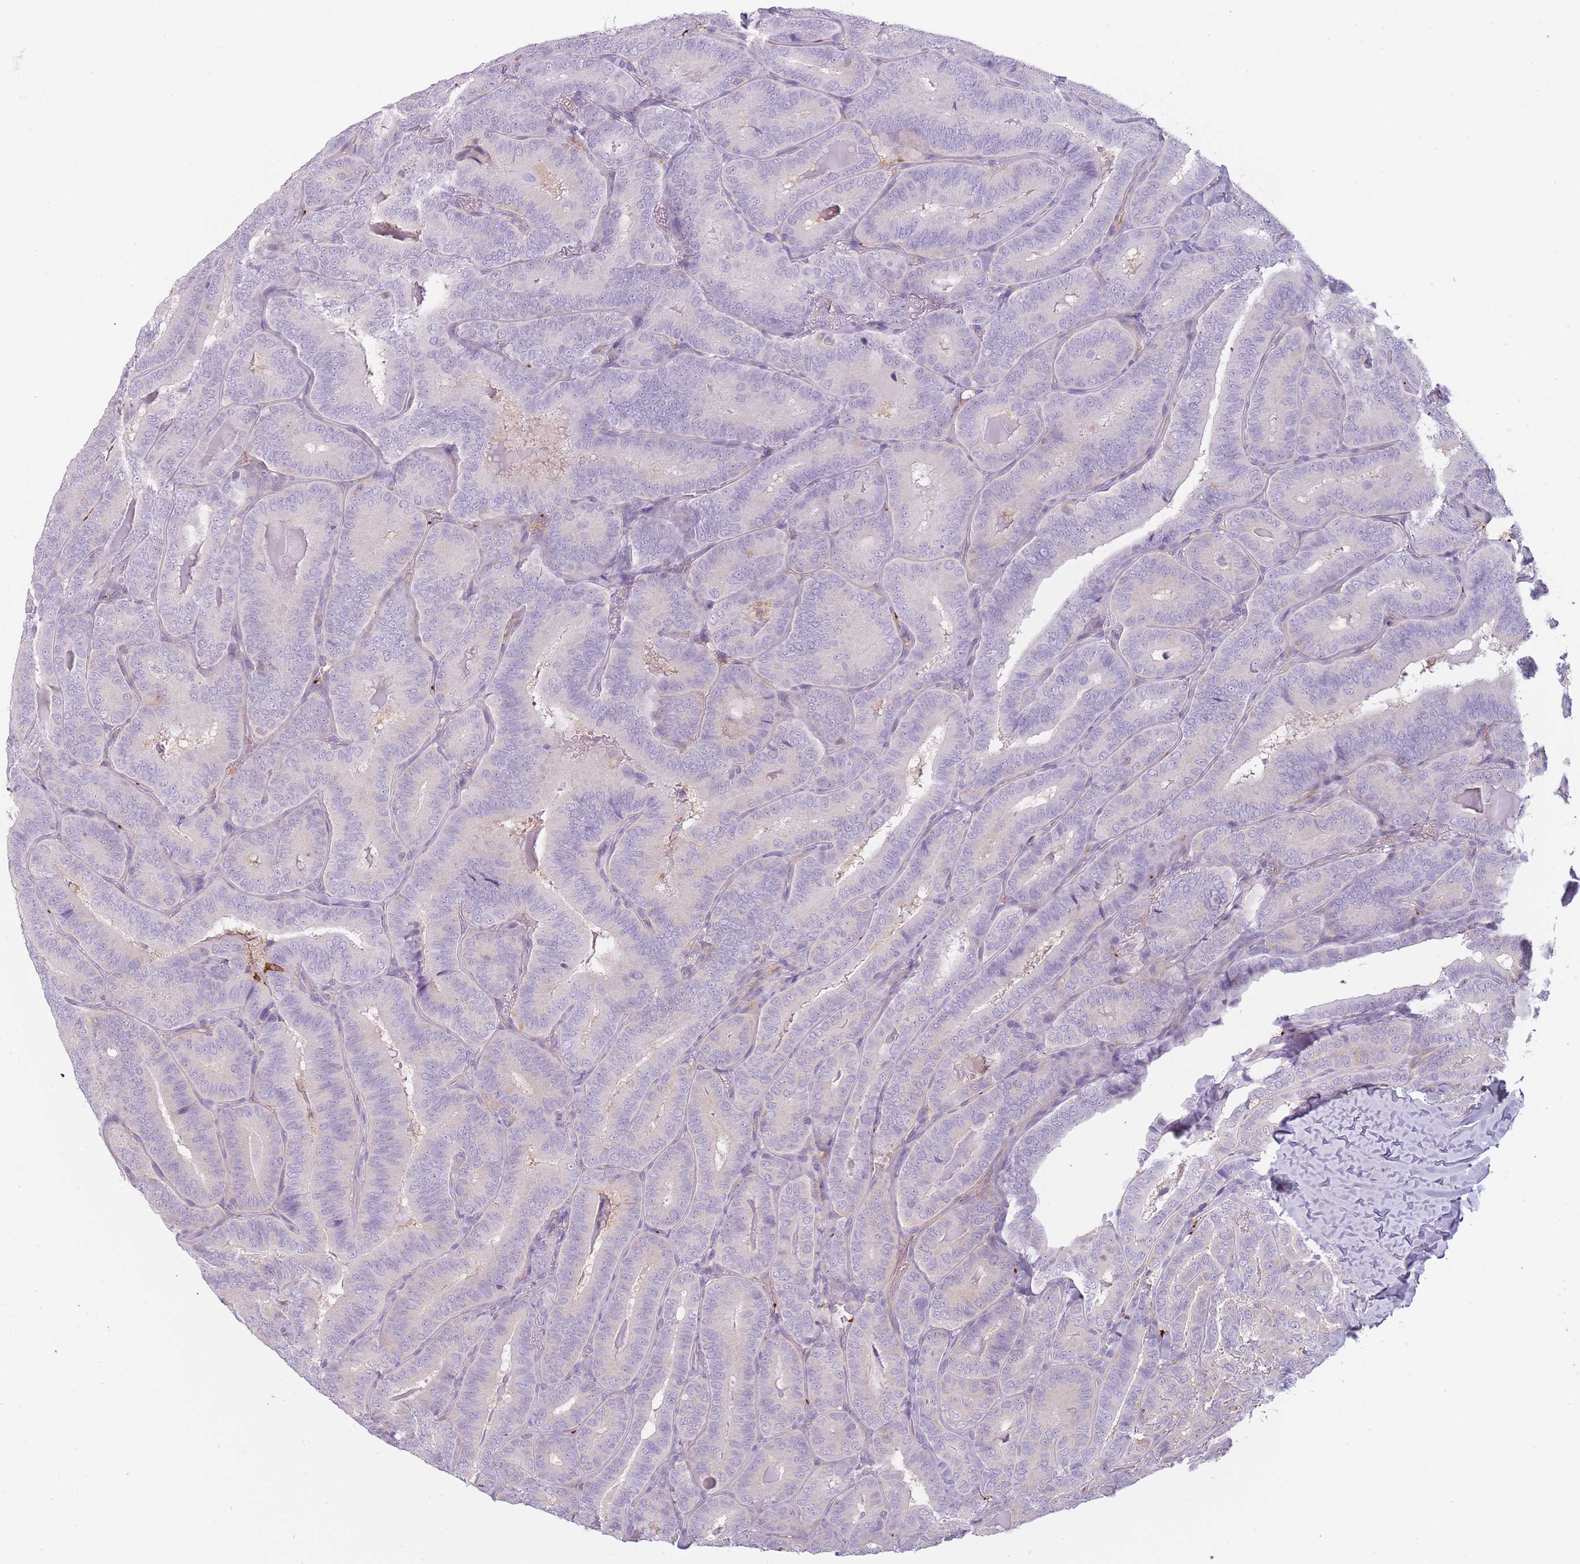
{"staining": {"intensity": "negative", "quantity": "none", "location": "none"}, "tissue": "thyroid cancer", "cell_type": "Tumor cells", "image_type": "cancer", "snomed": [{"axis": "morphology", "description": "Papillary adenocarcinoma, NOS"}, {"axis": "topography", "description": "Thyroid gland"}], "caption": "Papillary adenocarcinoma (thyroid) stained for a protein using immunohistochemistry shows no positivity tumor cells.", "gene": "NDST2", "patient": {"sex": "male", "age": 61}}